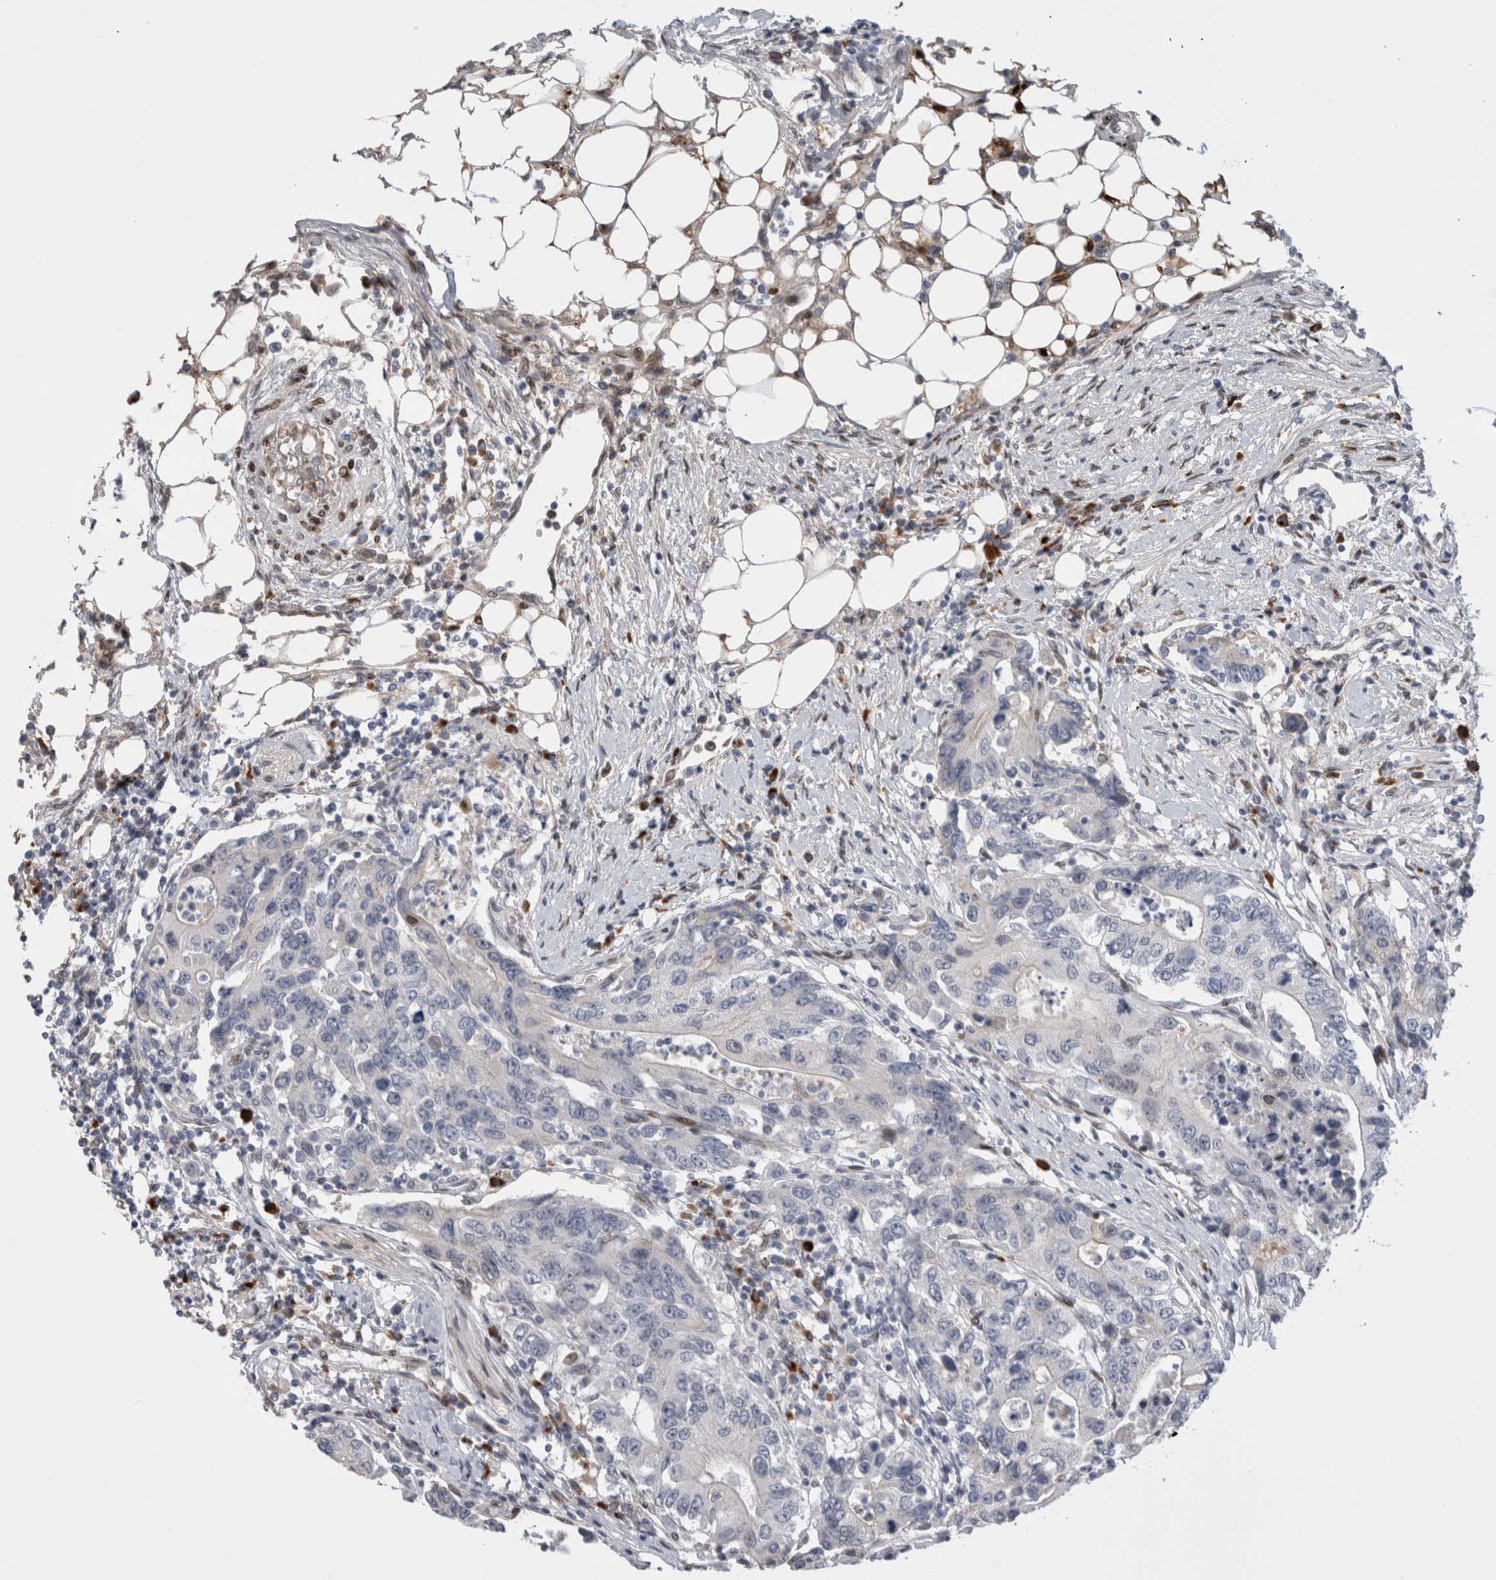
{"staining": {"intensity": "negative", "quantity": "none", "location": "none"}, "tissue": "colorectal cancer", "cell_type": "Tumor cells", "image_type": "cancer", "snomed": [{"axis": "morphology", "description": "Adenocarcinoma, NOS"}, {"axis": "topography", "description": "Colon"}], "caption": "This is an immunohistochemistry micrograph of human adenocarcinoma (colorectal). There is no staining in tumor cells.", "gene": "DMTN", "patient": {"sex": "female", "age": 77}}